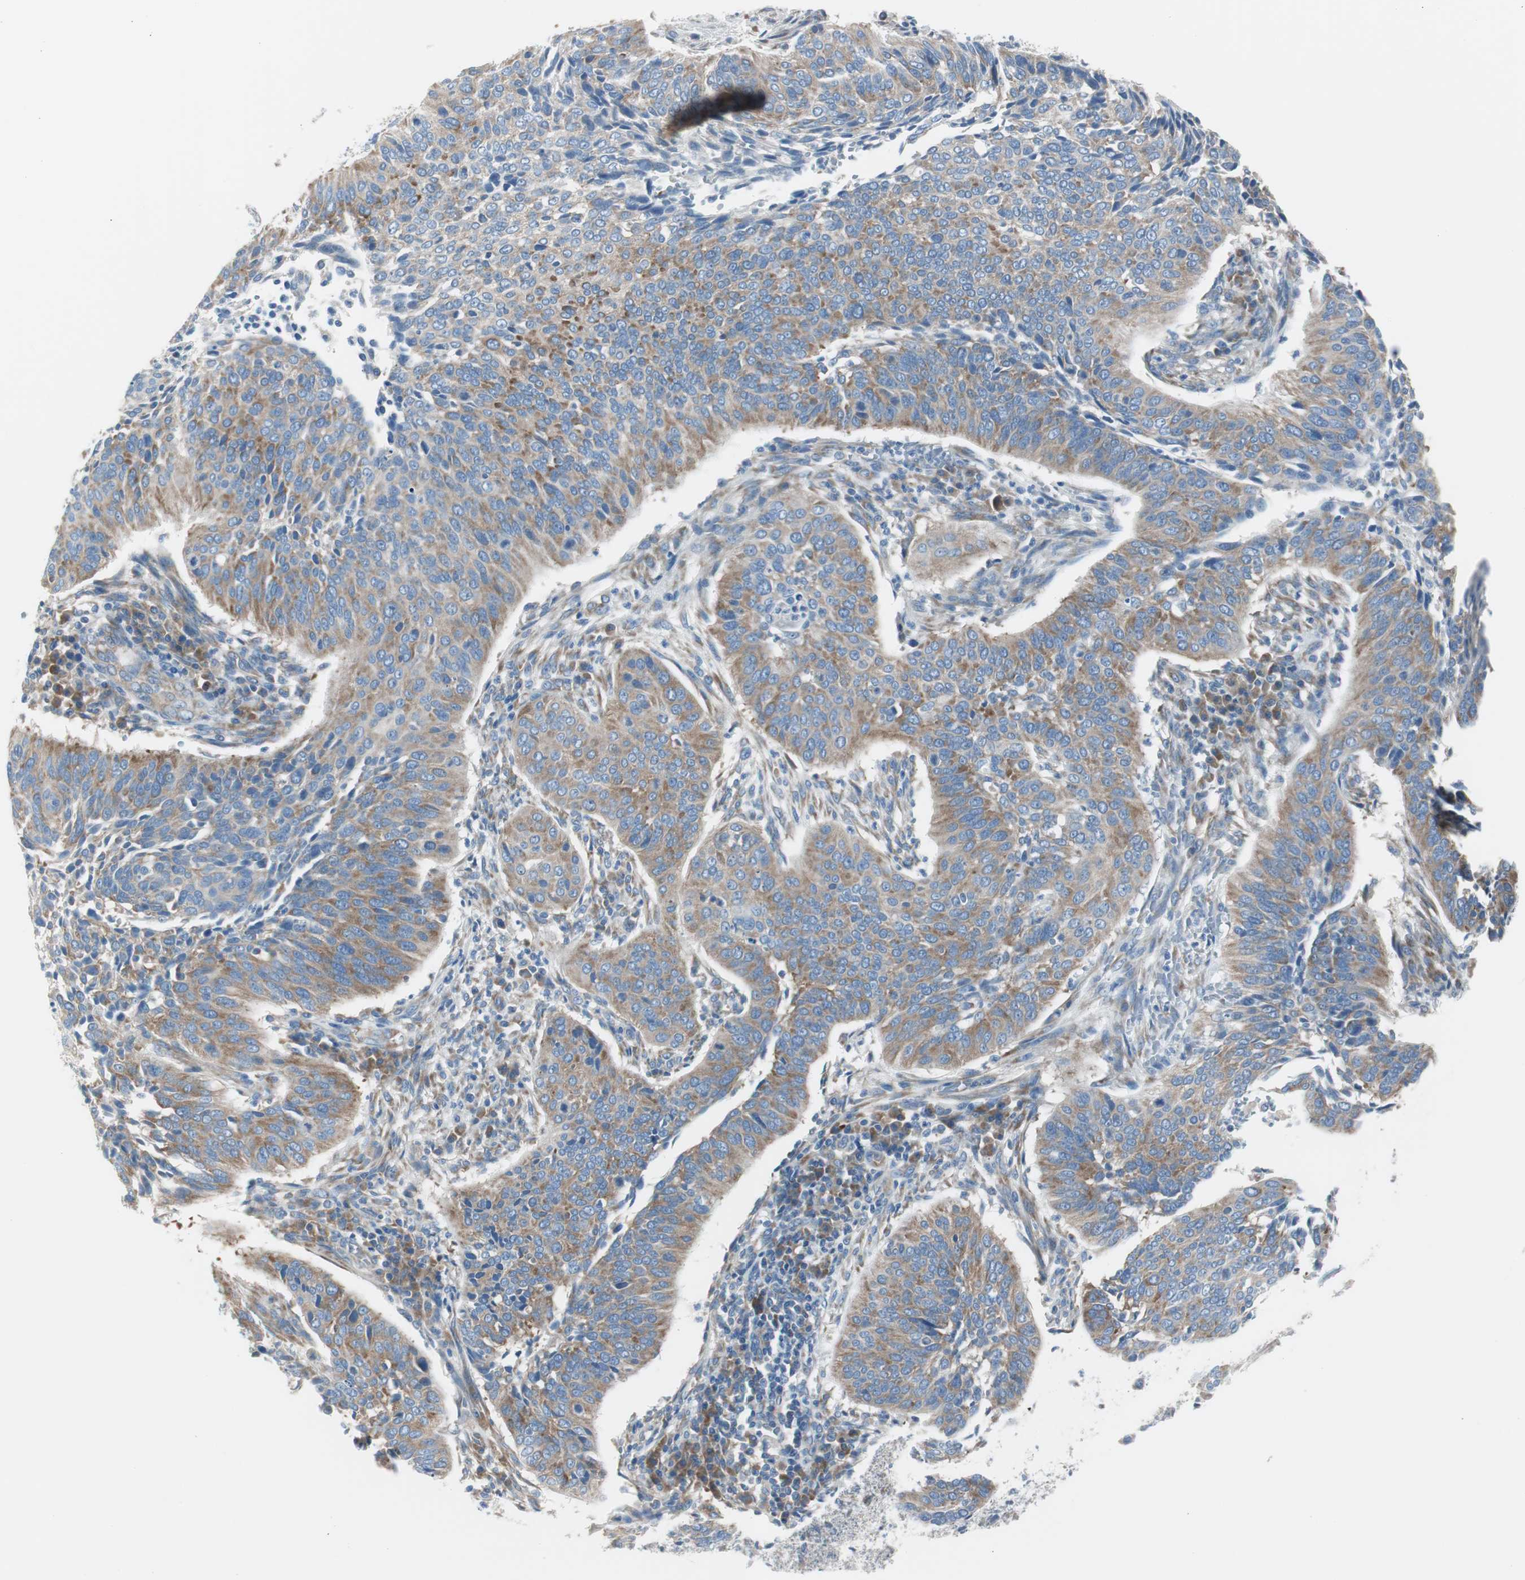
{"staining": {"intensity": "moderate", "quantity": ">75%", "location": "cytoplasmic/membranous"}, "tissue": "cervical cancer", "cell_type": "Tumor cells", "image_type": "cancer", "snomed": [{"axis": "morphology", "description": "Squamous cell carcinoma, NOS"}, {"axis": "topography", "description": "Cervix"}], "caption": "Human squamous cell carcinoma (cervical) stained with a protein marker exhibits moderate staining in tumor cells.", "gene": "RPS12", "patient": {"sex": "female", "age": 39}}